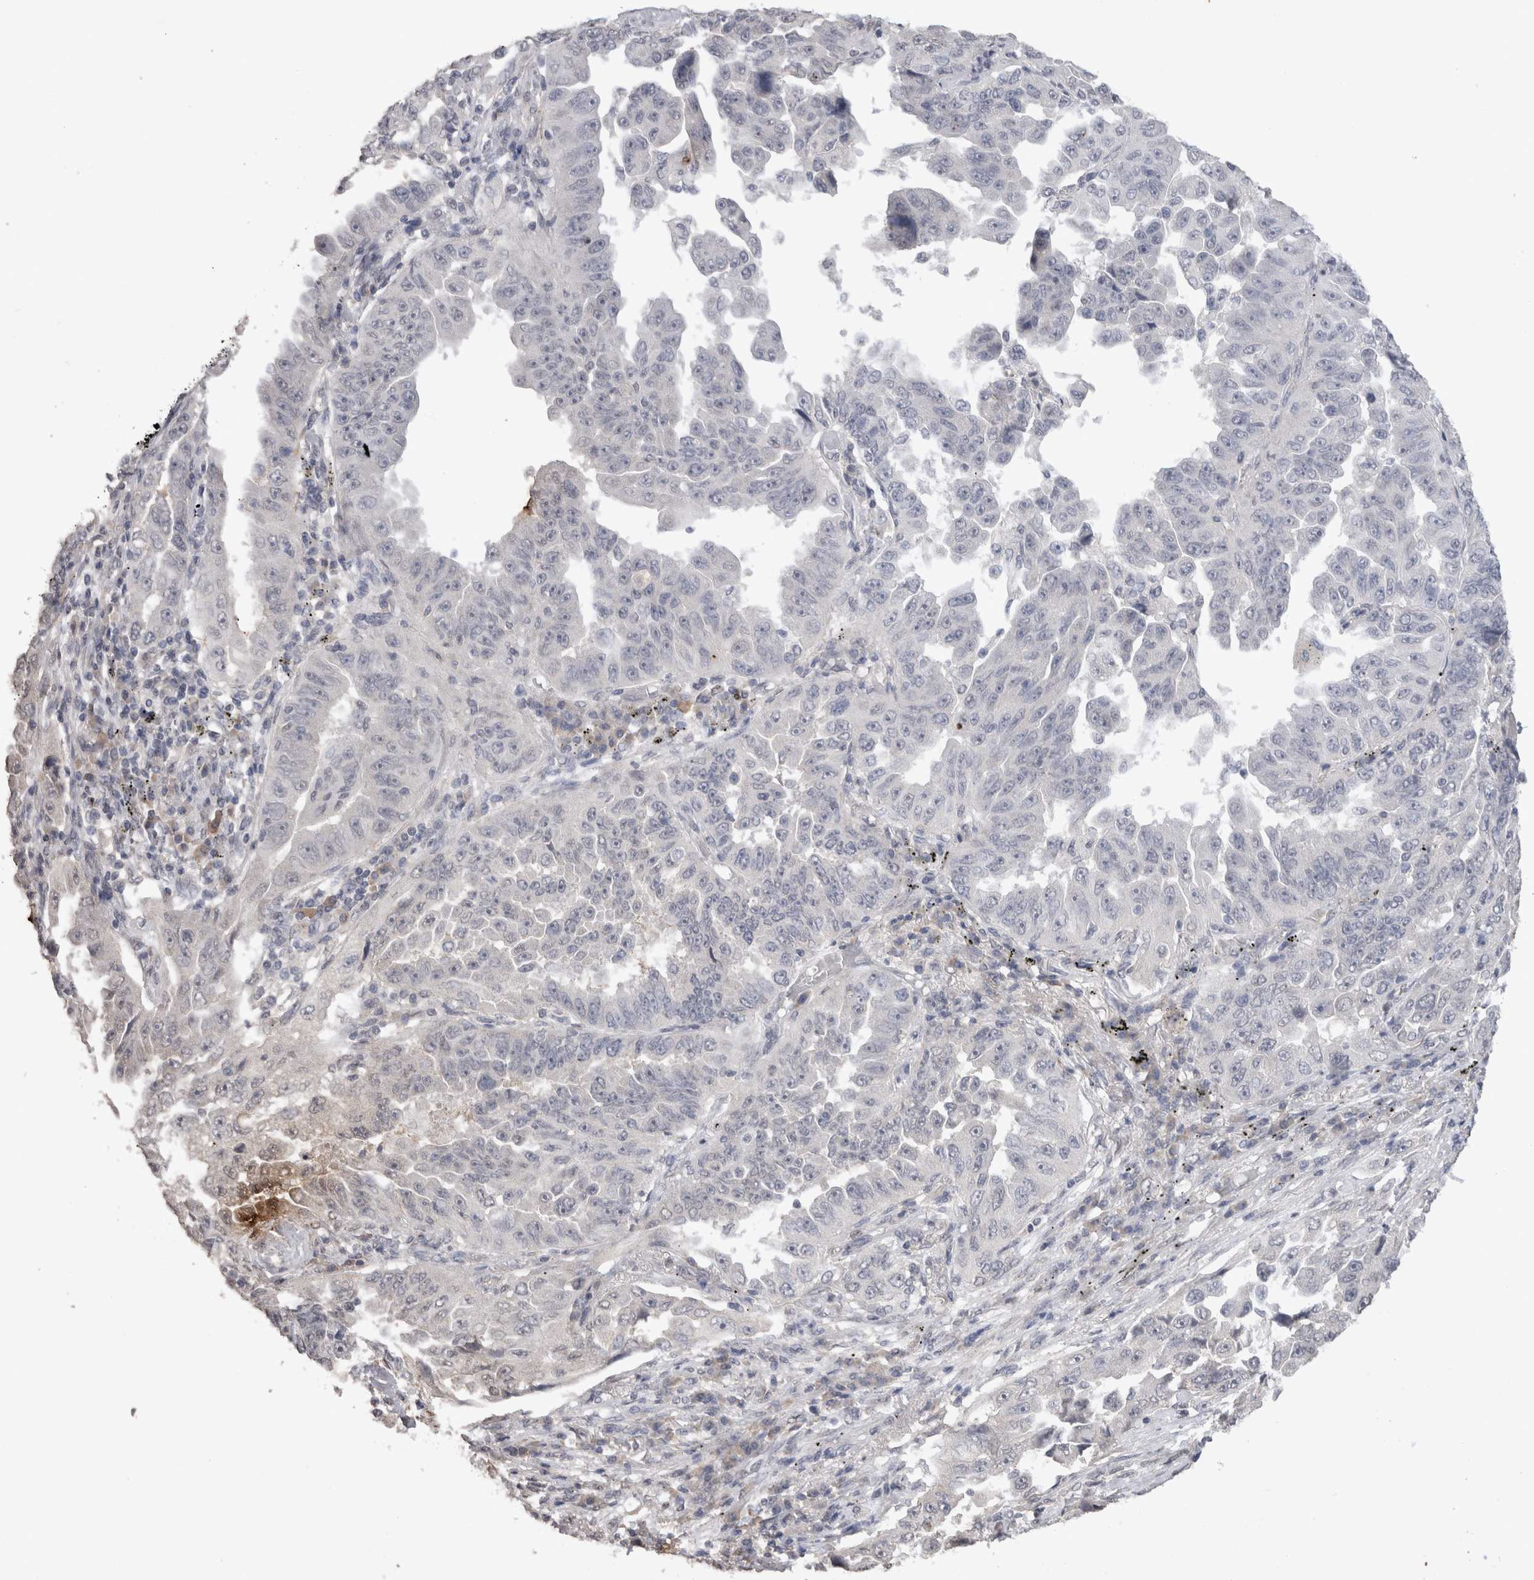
{"staining": {"intensity": "negative", "quantity": "none", "location": "none"}, "tissue": "lung cancer", "cell_type": "Tumor cells", "image_type": "cancer", "snomed": [{"axis": "morphology", "description": "Adenocarcinoma, NOS"}, {"axis": "topography", "description": "Lung"}], "caption": "Immunohistochemistry image of lung cancer stained for a protein (brown), which displays no expression in tumor cells. (DAB immunohistochemistry (IHC), high magnification).", "gene": "CDH13", "patient": {"sex": "female", "age": 51}}